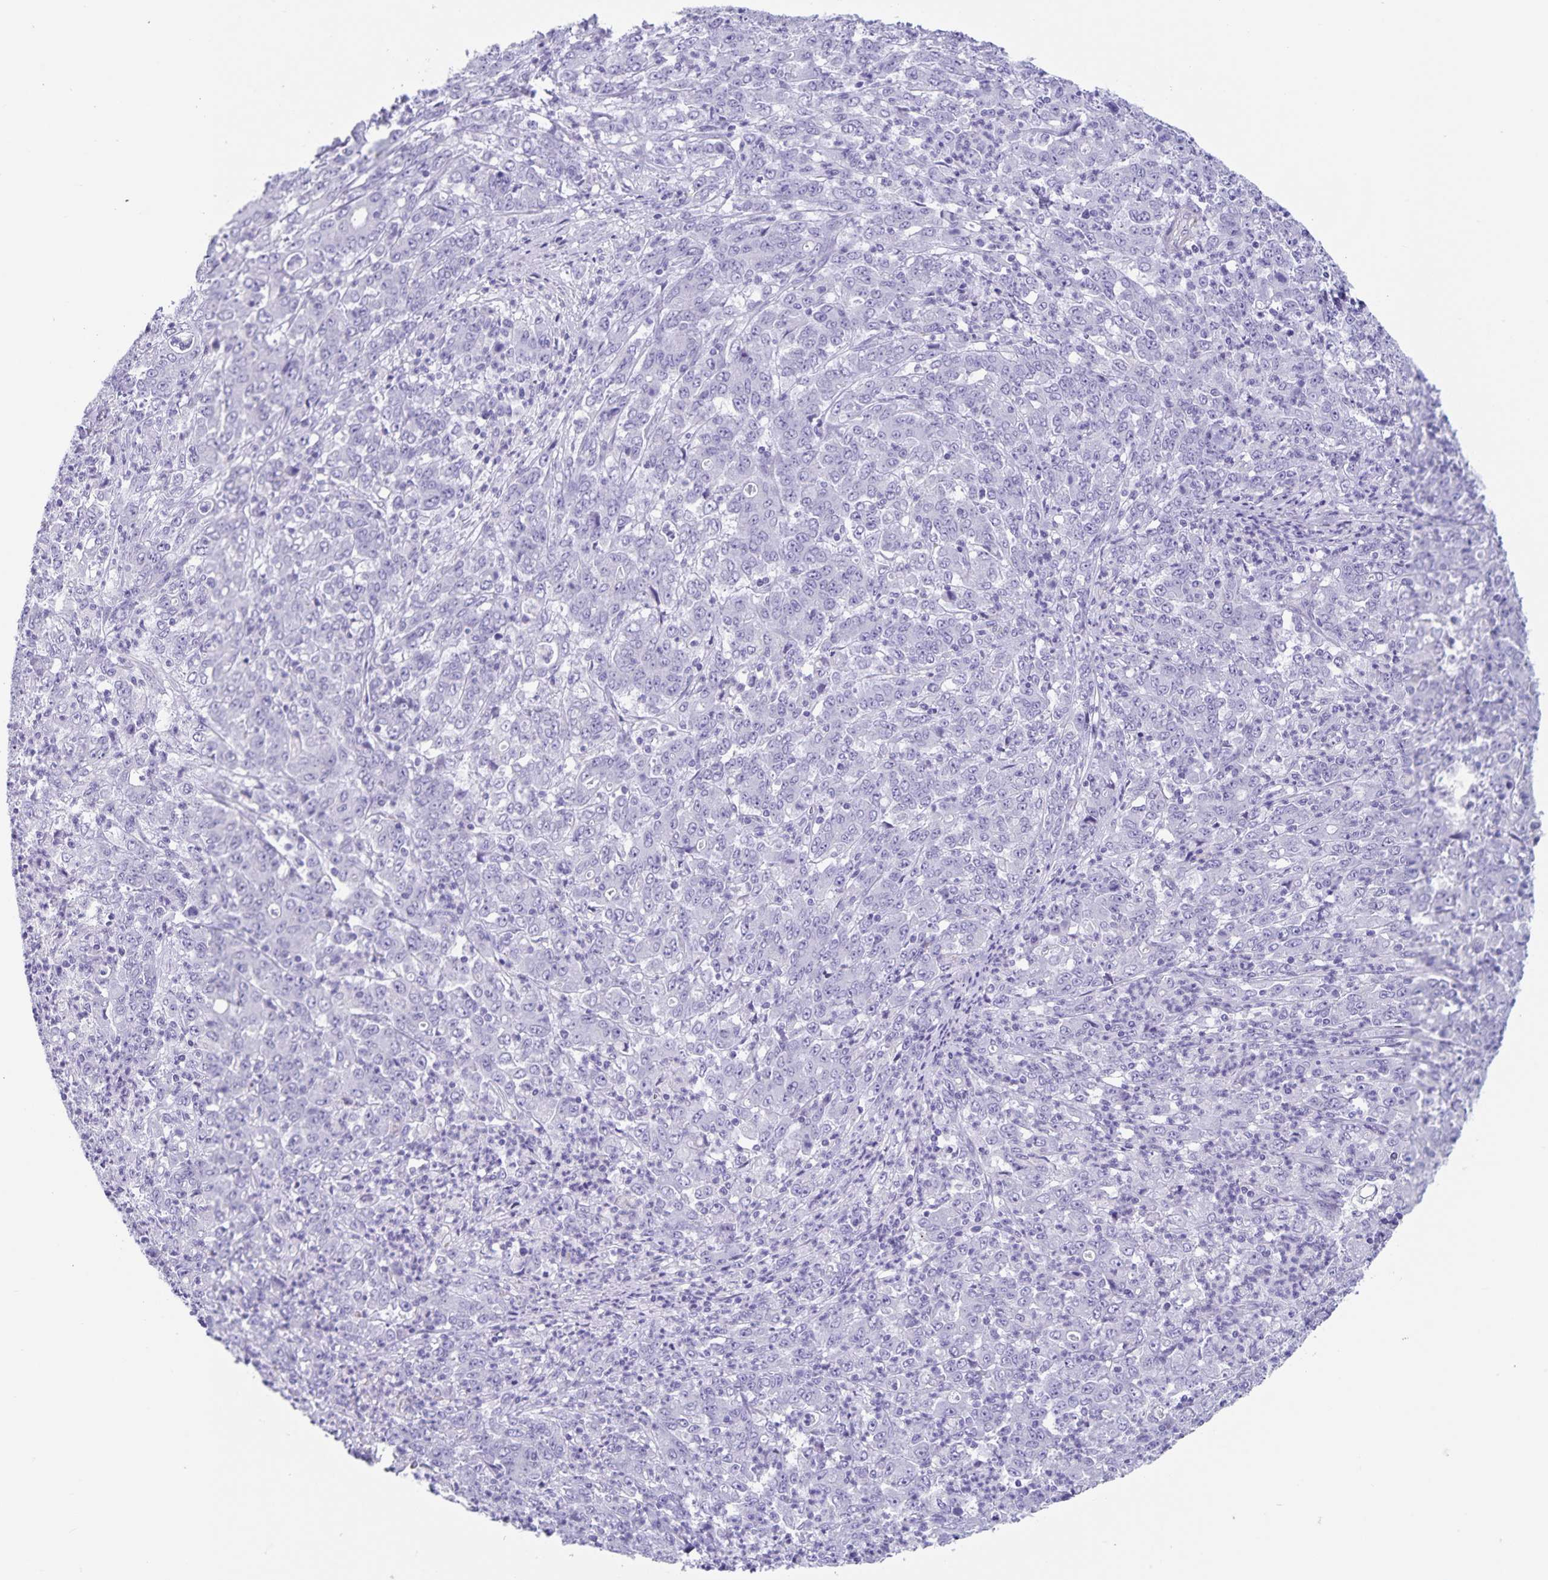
{"staining": {"intensity": "negative", "quantity": "none", "location": "none"}, "tissue": "stomach cancer", "cell_type": "Tumor cells", "image_type": "cancer", "snomed": [{"axis": "morphology", "description": "Adenocarcinoma, NOS"}, {"axis": "topography", "description": "Stomach, lower"}], "caption": "The histopathology image displays no staining of tumor cells in stomach cancer.", "gene": "C11orf42", "patient": {"sex": "female", "age": 71}}